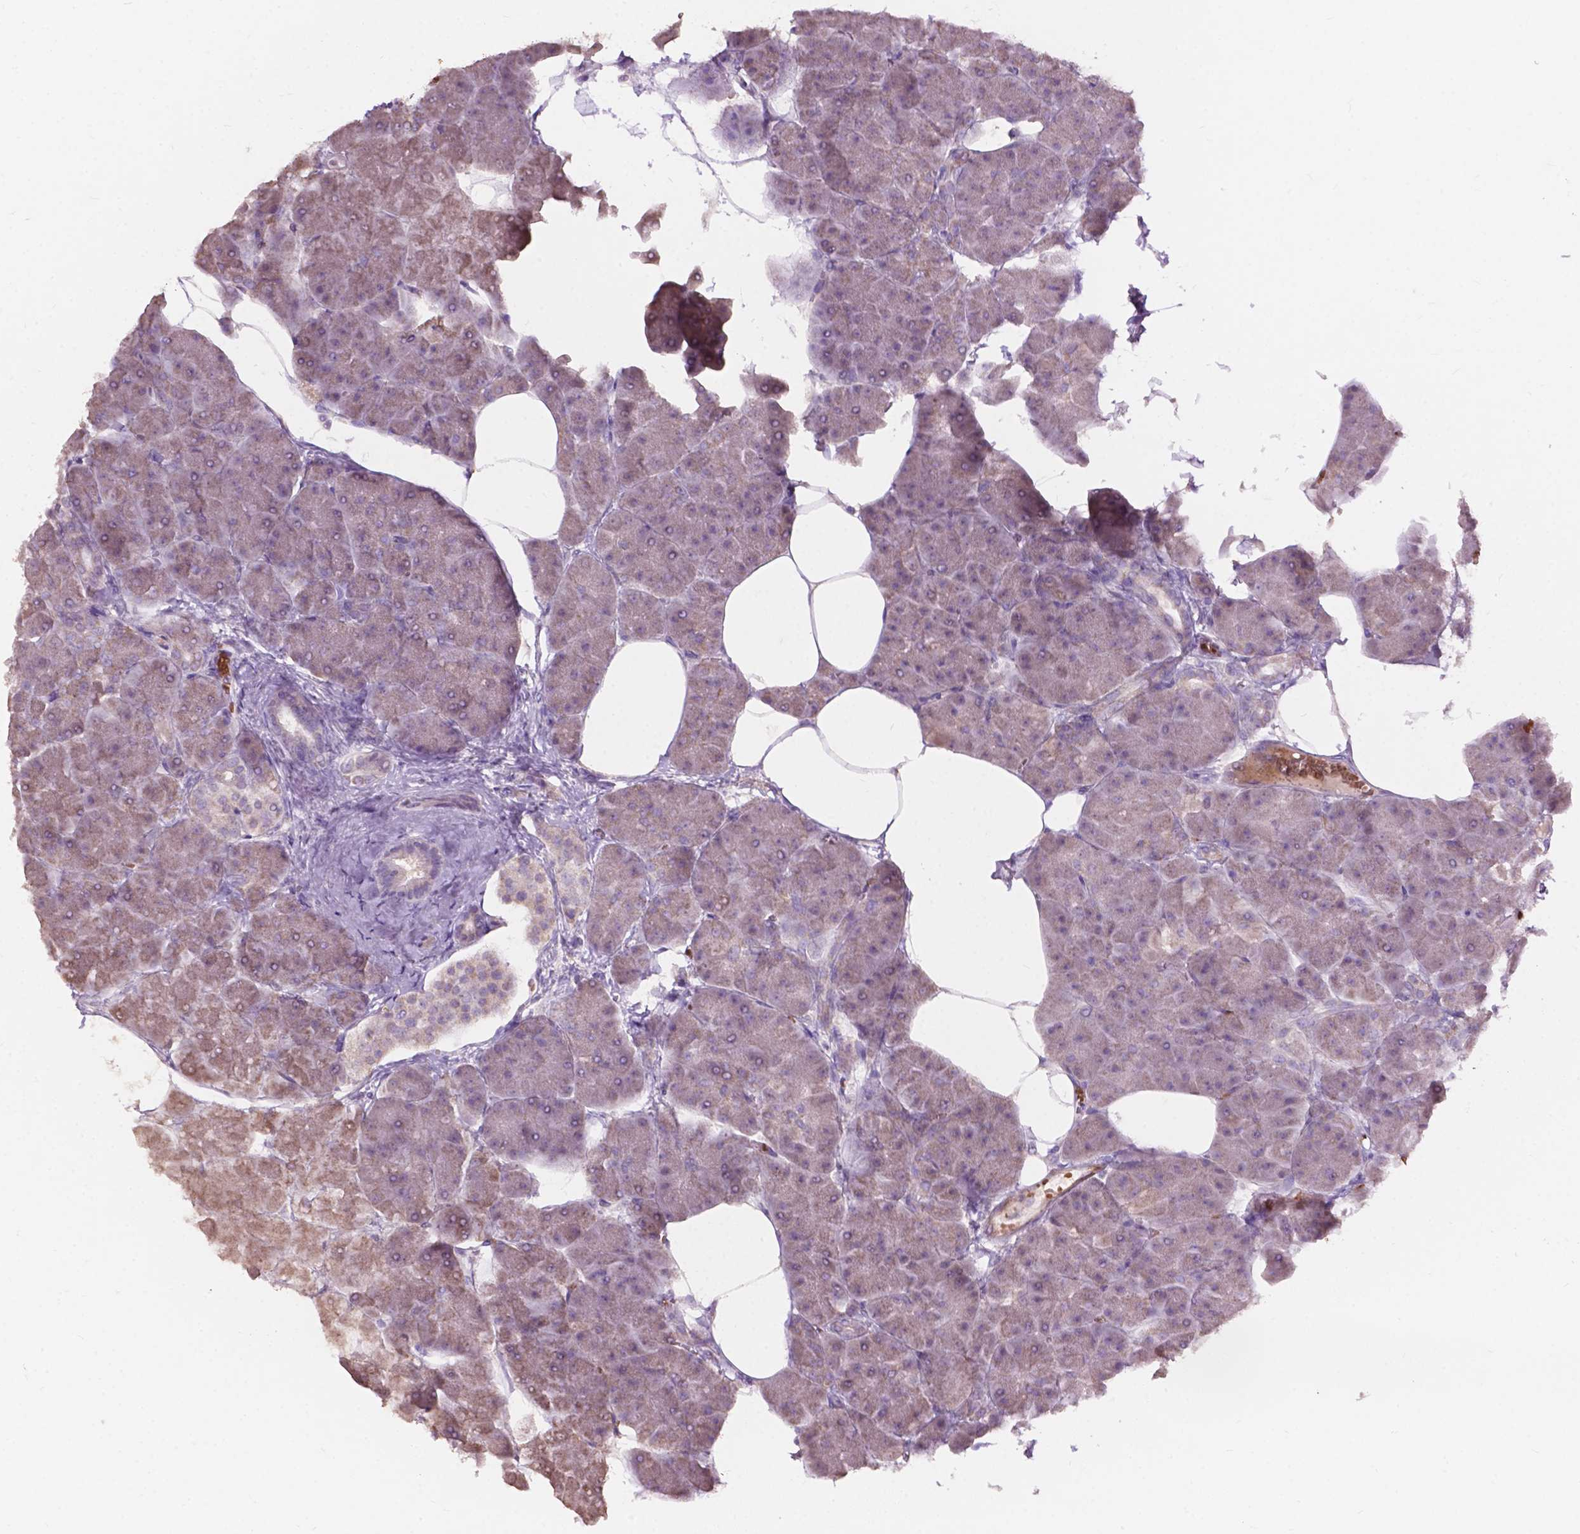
{"staining": {"intensity": "weak", "quantity": "25%-75%", "location": "cytoplasmic/membranous"}, "tissue": "pancreas", "cell_type": "Exocrine glandular cells", "image_type": "normal", "snomed": [{"axis": "morphology", "description": "Normal tissue, NOS"}, {"axis": "topography", "description": "Adipose tissue"}, {"axis": "topography", "description": "Pancreas"}, {"axis": "topography", "description": "Peripheral nerve tissue"}], "caption": "Protein staining displays weak cytoplasmic/membranous positivity in about 25%-75% of exocrine glandular cells in benign pancreas. The staining is performed using DAB (3,3'-diaminobenzidine) brown chromogen to label protein expression. The nuclei are counter-stained blue using hematoxylin.", "gene": "NDUFS1", "patient": {"sex": "female", "age": 58}}